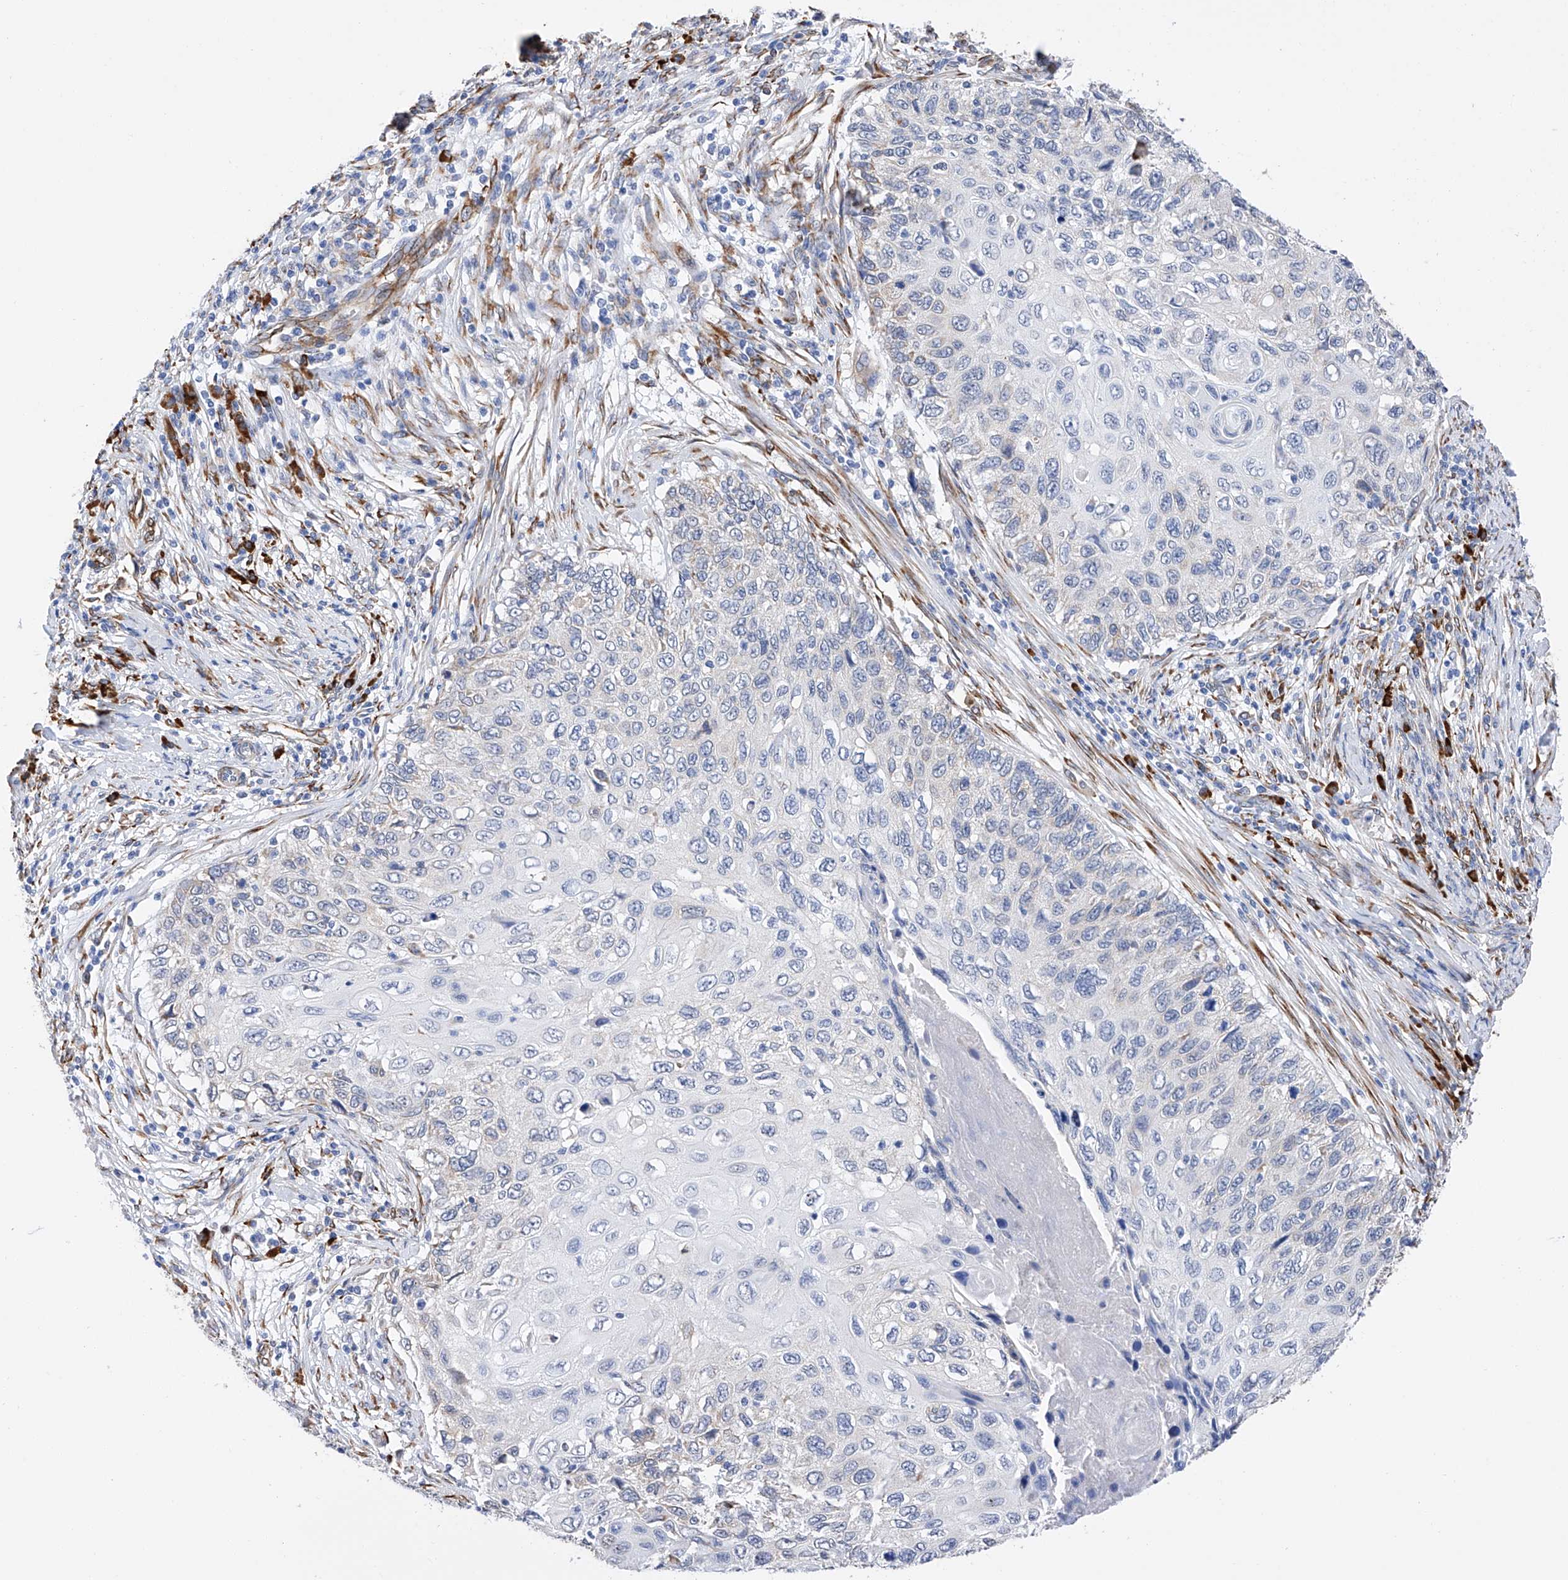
{"staining": {"intensity": "negative", "quantity": "none", "location": "none"}, "tissue": "cervical cancer", "cell_type": "Tumor cells", "image_type": "cancer", "snomed": [{"axis": "morphology", "description": "Squamous cell carcinoma, NOS"}, {"axis": "topography", "description": "Cervix"}], "caption": "The micrograph shows no significant expression in tumor cells of cervical squamous cell carcinoma.", "gene": "PDIA5", "patient": {"sex": "female", "age": 70}}